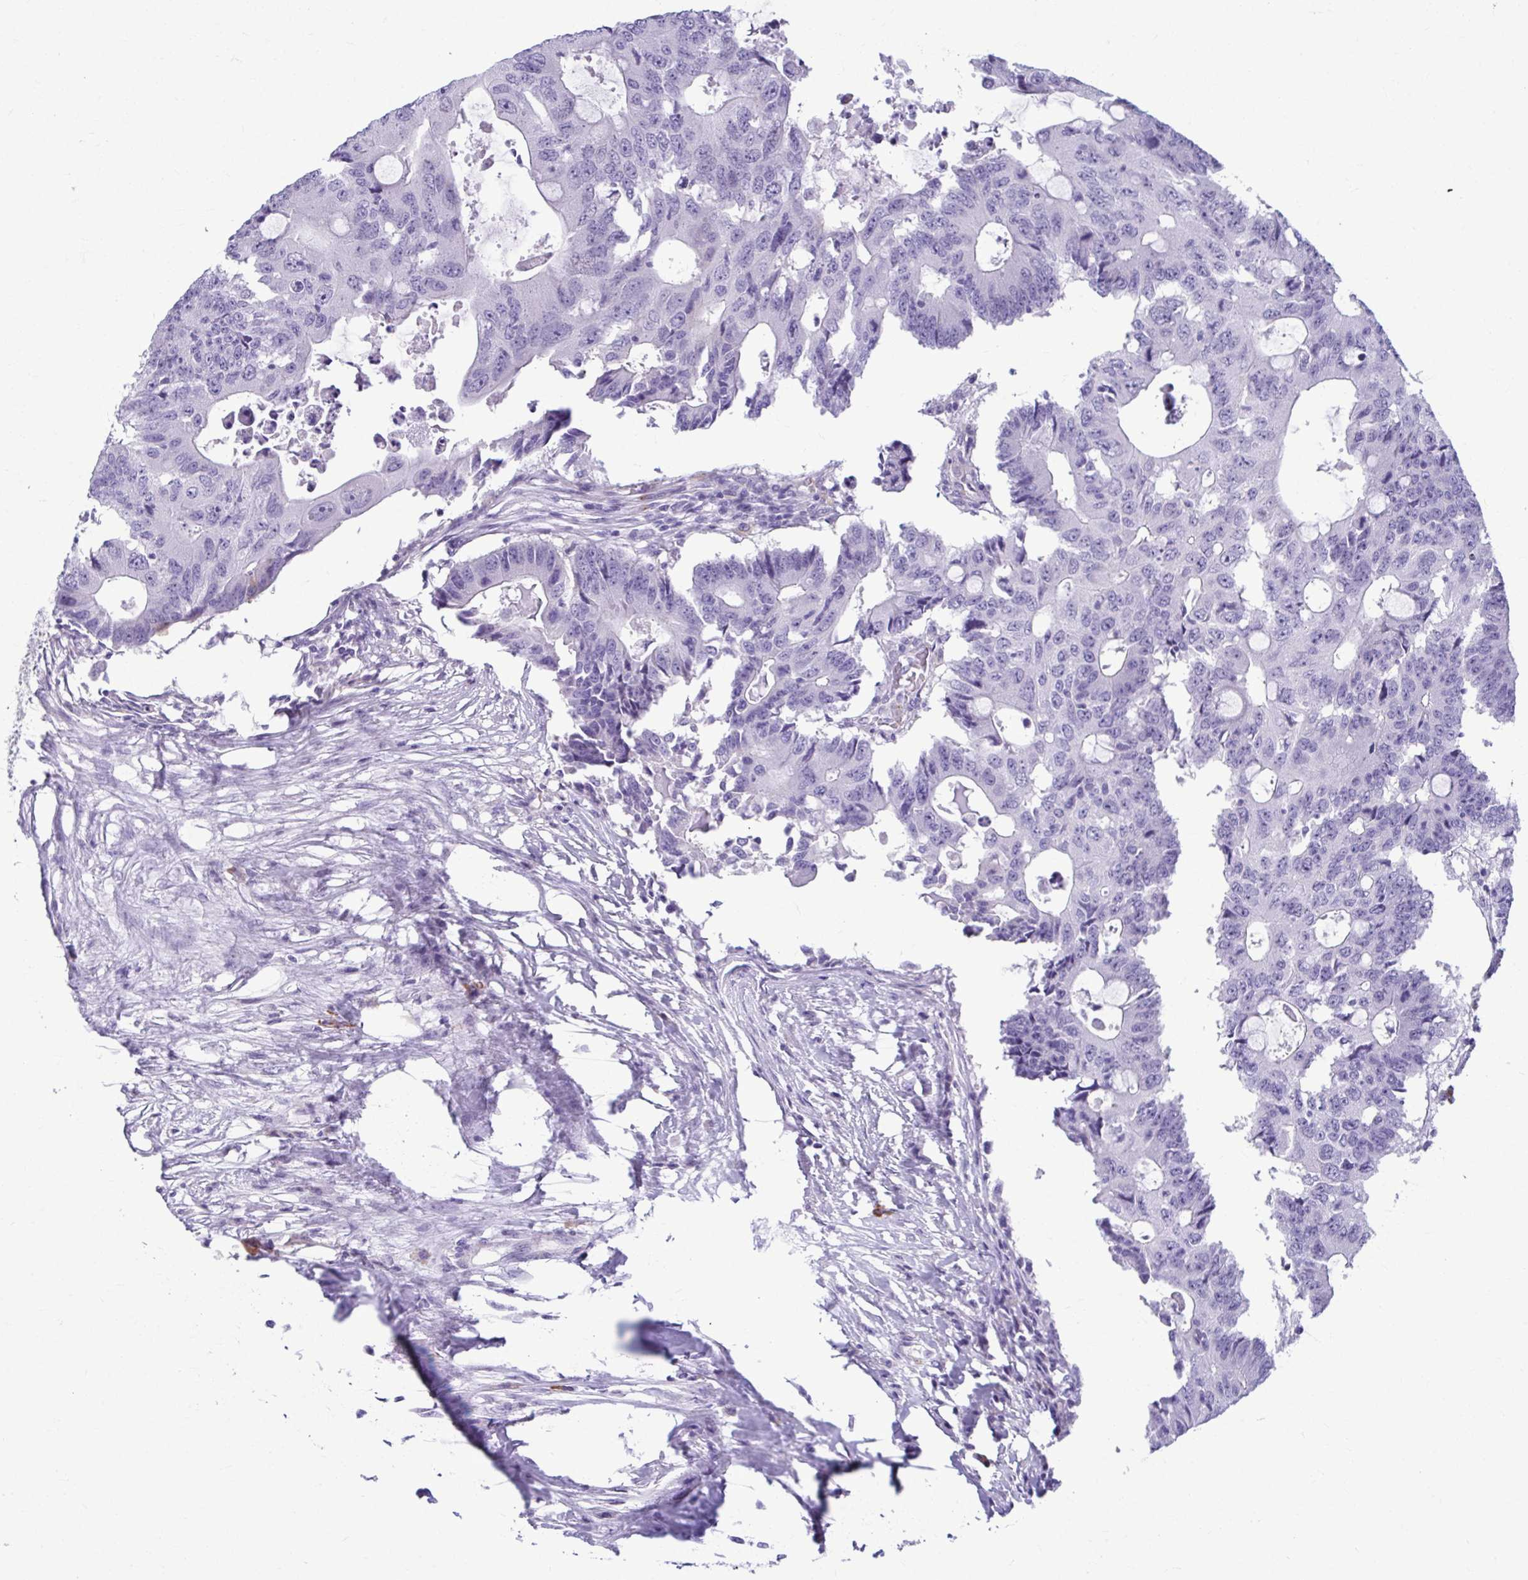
{"staining": {"intensity": "negative", "quantity": "none", "location": "none"}, "tissue": "colorectal cancer", "cell_type": "Tumor cells", "image_type": "cancer", "snomed": [{"axis": "morphology", "description": "Adenocarcinoma, NOS"}, {"axis": "topography", "description": "Colon"}], "caption": "The photomicrograph demonstrates no significant staining in tumor cells of adenocarcinoma (colorectal).", "gene": "SERPINI1", "patient": {"sex": "male", "age": 71}}